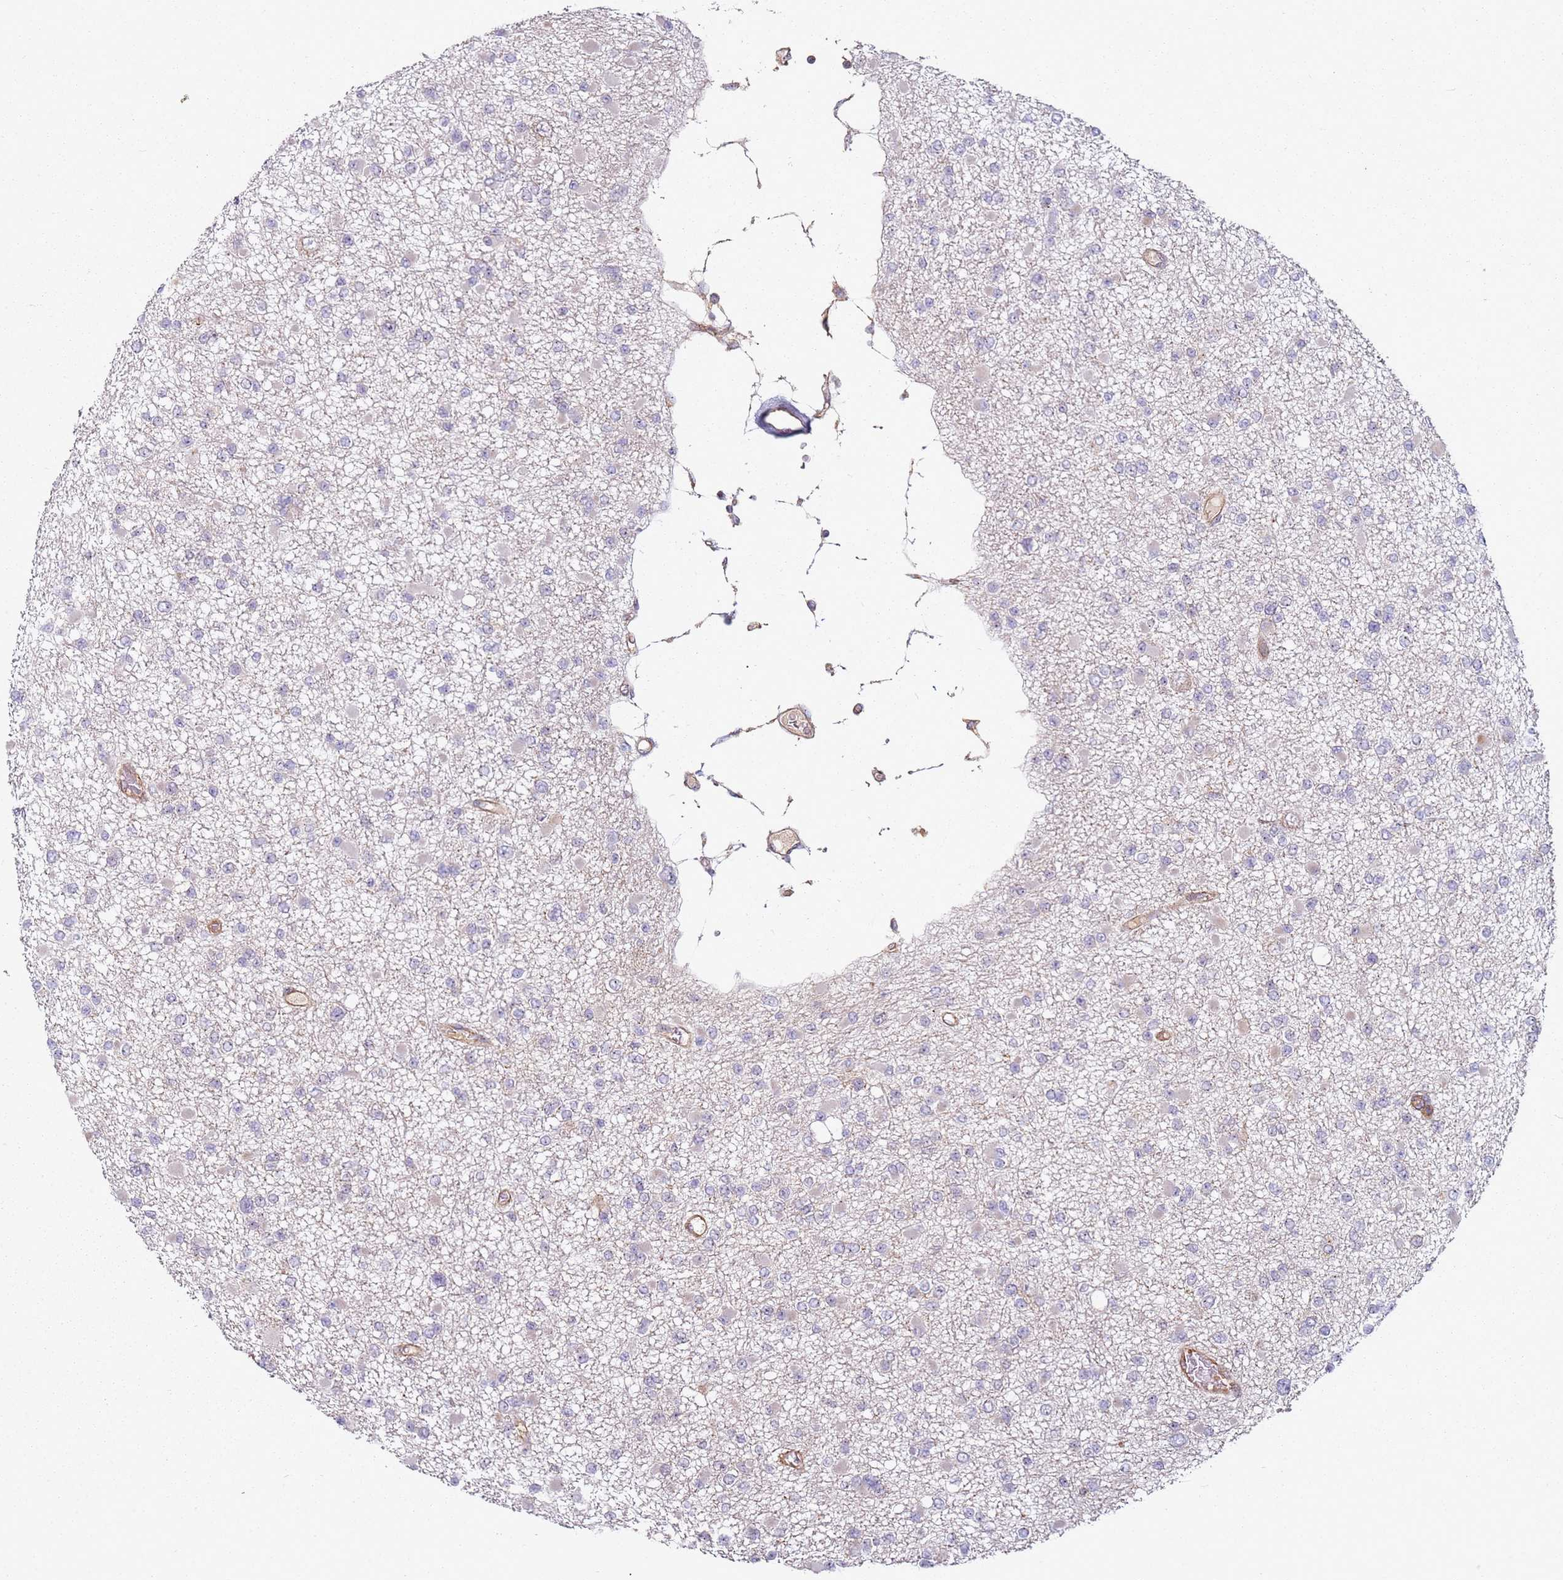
{"staining": {"intensity": "negative", "quantity": "none", "location": "none"}, "tissue": "glioma", "cell_type": "Tumor cells", "image_type": "cancer", "snomed": [{"axis": "morphology", "description": "Glioma, malignant, Low grade"}, {"axis": "topography", "description": "Brain"}], "caption": "Low-grade glioma (malignant) was stained to show a protein in brown. There is no significant positivity in tumor cells. The staining was performed using DAB to visualize the protein expression in brown, while the nuclei were stained in blue with hematoxylin (Magnification: 20x).", "gene": "C2CD4B", "patient": {"sex": "female", "age": 22}}